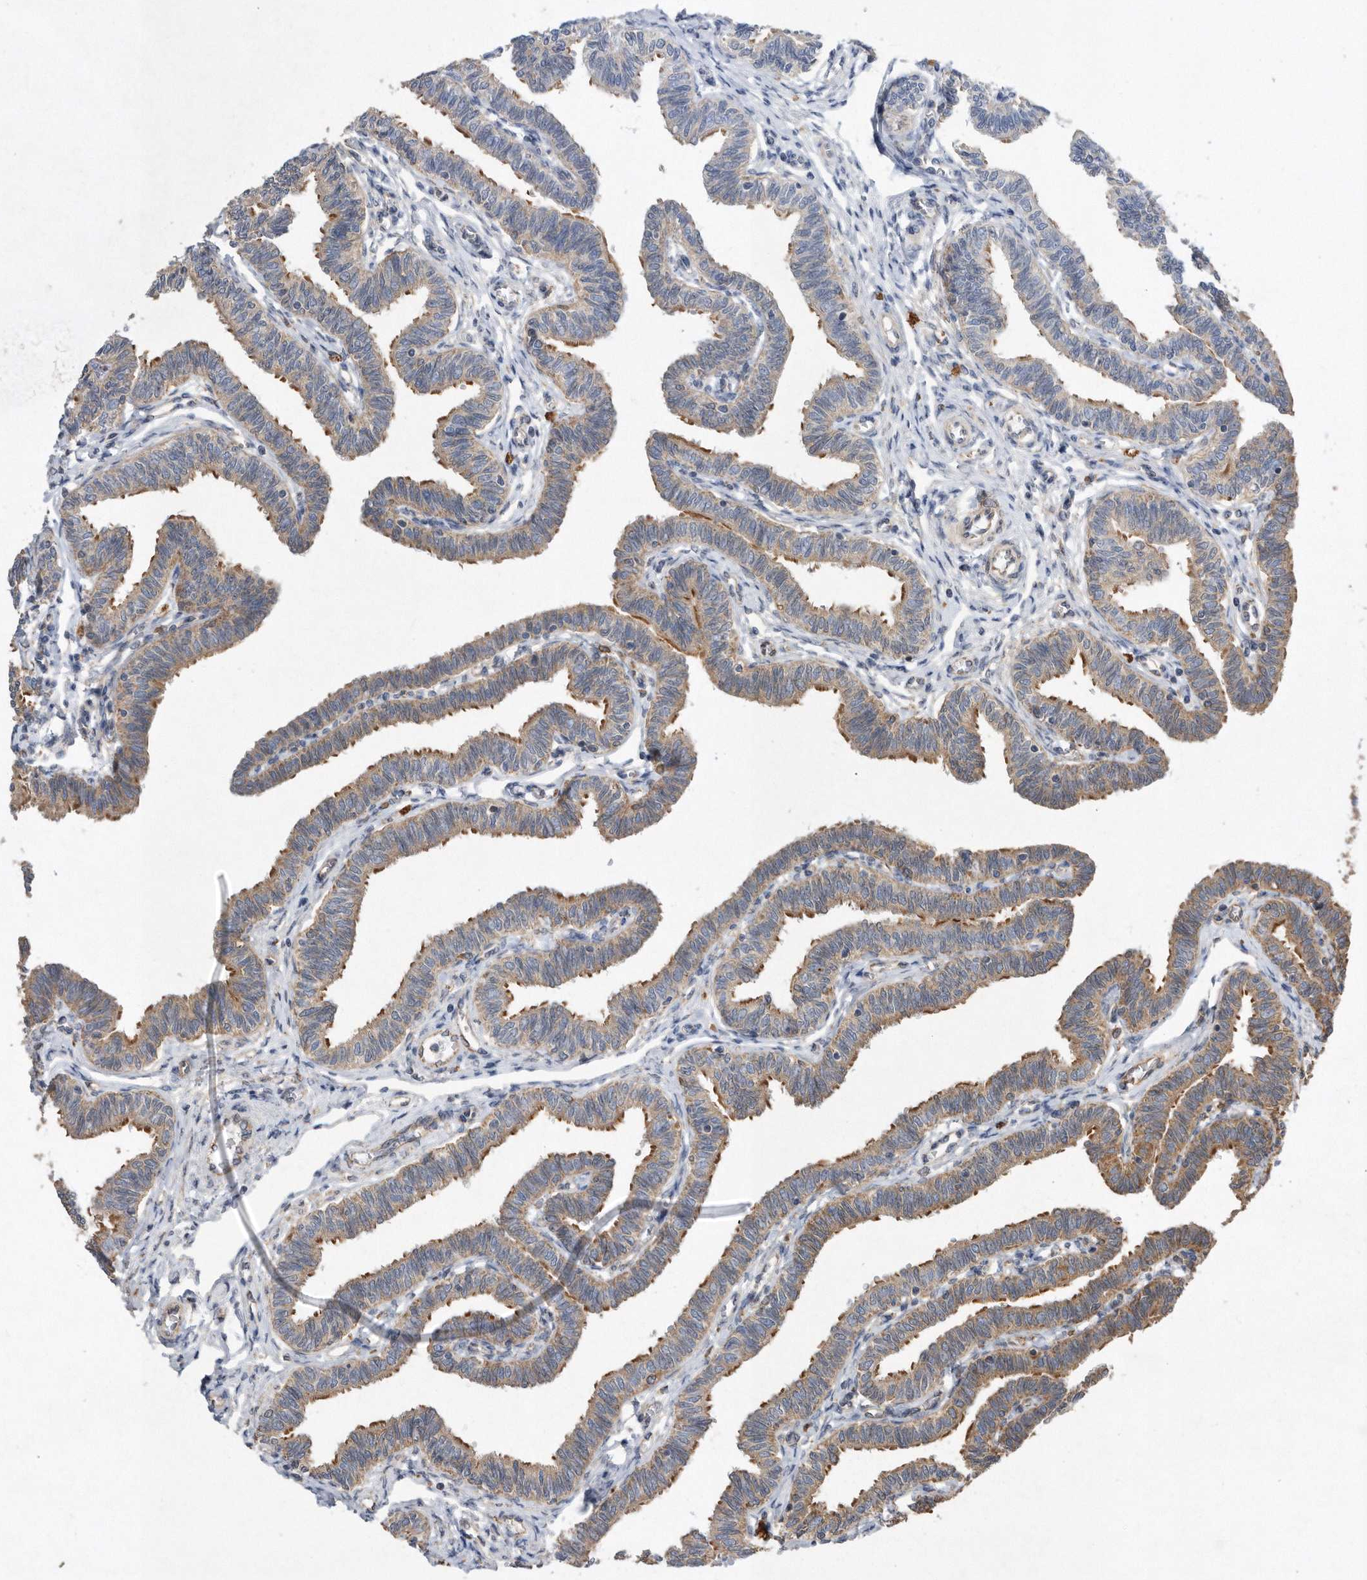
{"staining": {"intensity": "moderate", "quantity": ">75%", "location": "cytoplasmic/membranous"}, "tissue": "fallopian tube", "cell_type": "Glandular cells", "image_type": "normal", "snomed": [{"axis": "morphology", "description": "Normal tissue, NOS"}, {"axis": "topography", "description": "Fallopian tube"}, {"axis": "topography", "description": "Ovary"}], "caption": "Immunohistochemistry (IHC) photomicrograph of benign fallopian tube: fallopian tube stained using immunohistochemistry demonstrates medium levels of moderate protein expression localized specifically in the cytoplasmic/membranous of glandular cells, appearing as a cytoplasmic/membranous brown color.", "gene": "PON2", "patient": {"sex": "female", "age": 23}}